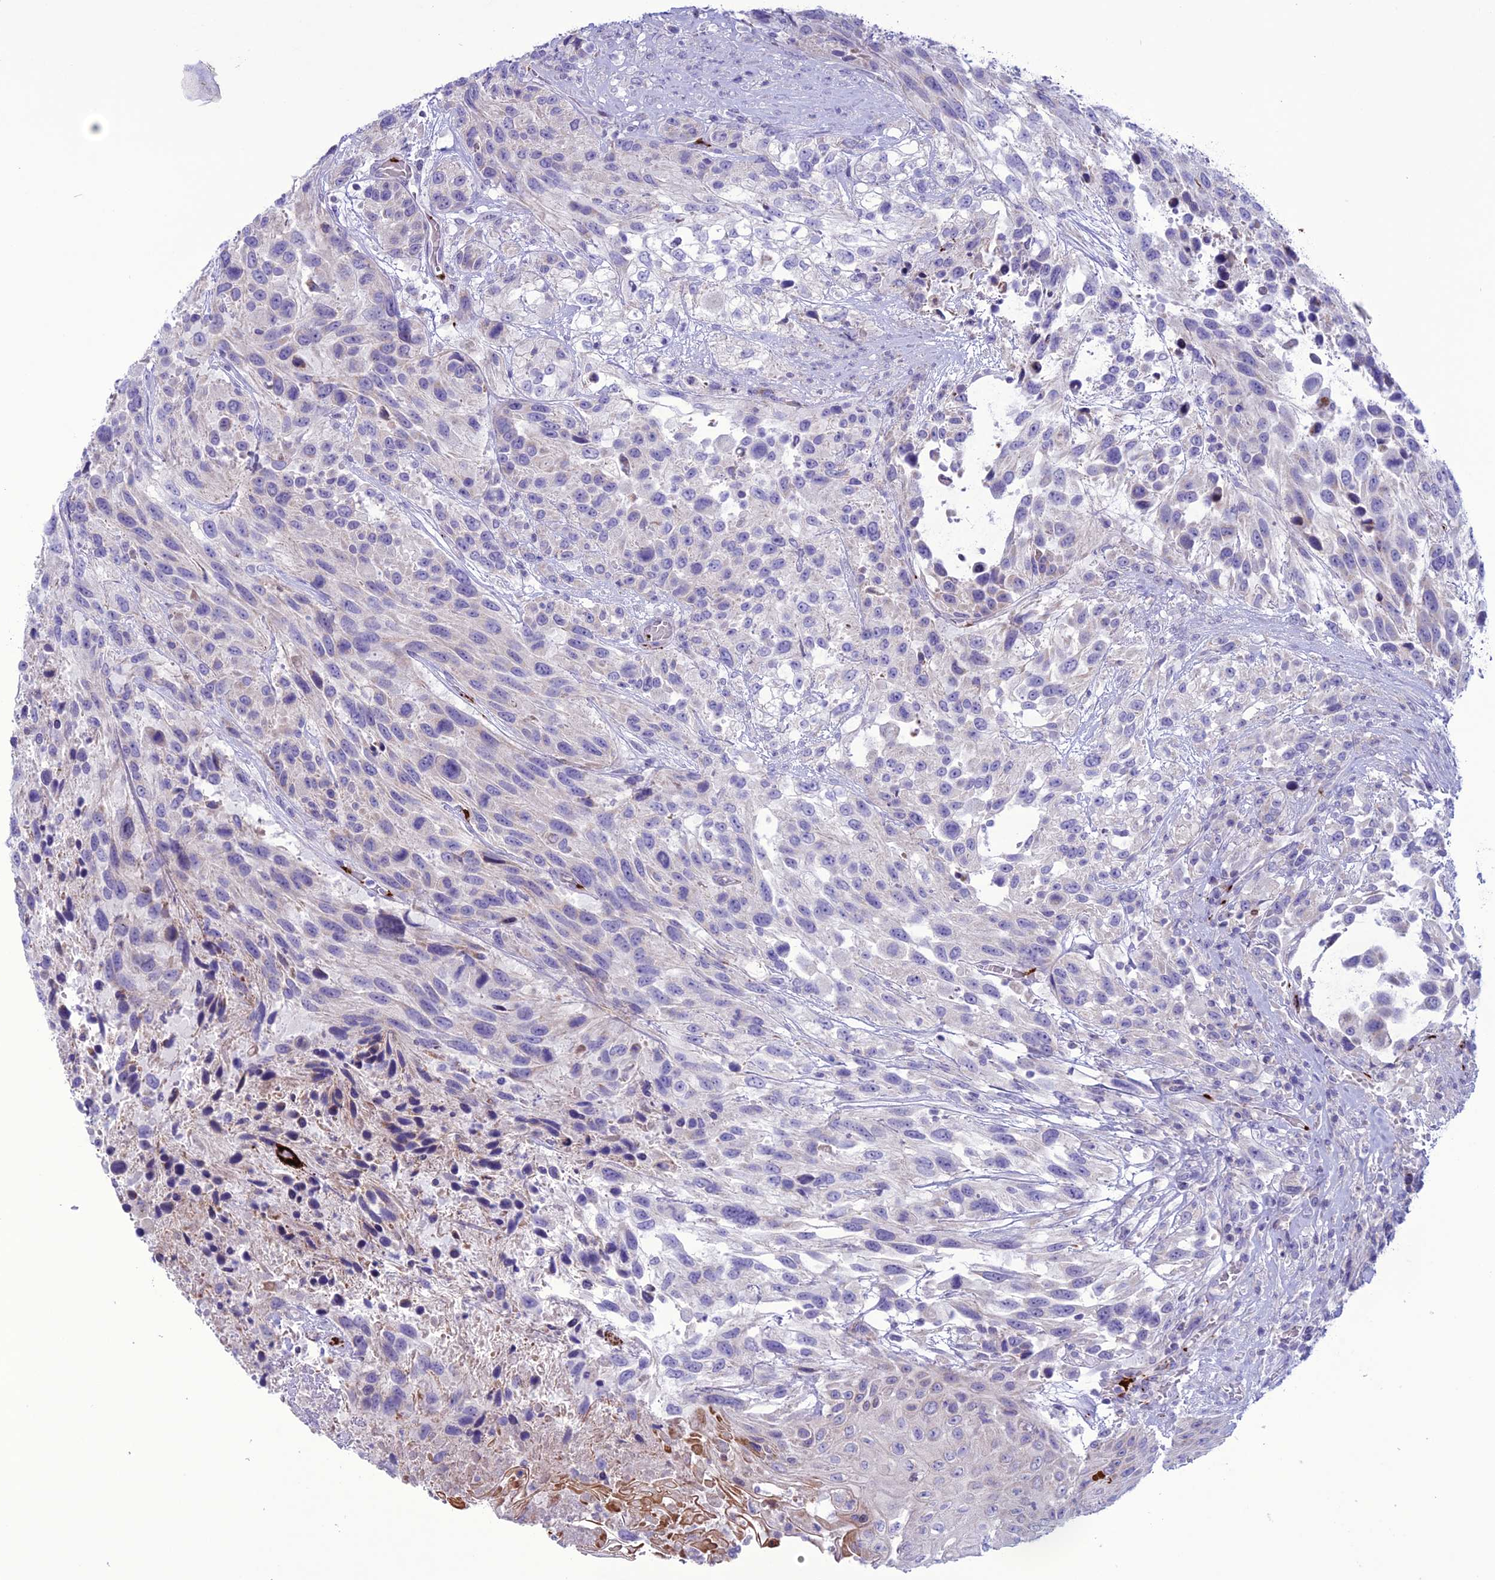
{"staining": {"intensity": "weak", "quantity": "<25%", "location": "cytoplasmic/membranous"}, "tissue": "urothelial cancer", "cell_type": "Tumor cells", "image_type": "cancer", "snomed": [{"axis": "morphology", "description": "Urothelial carcinoma, High grade"}, {"axis": "topography", "description": "Urinary bladder"}], "caption": "This is an immunohistochemistry image of human high-grade urothelial carcinoma. There is no expression in tumor cells.", "gene": "C21orf140", "patient": {"sex": "female", "age": 70}}